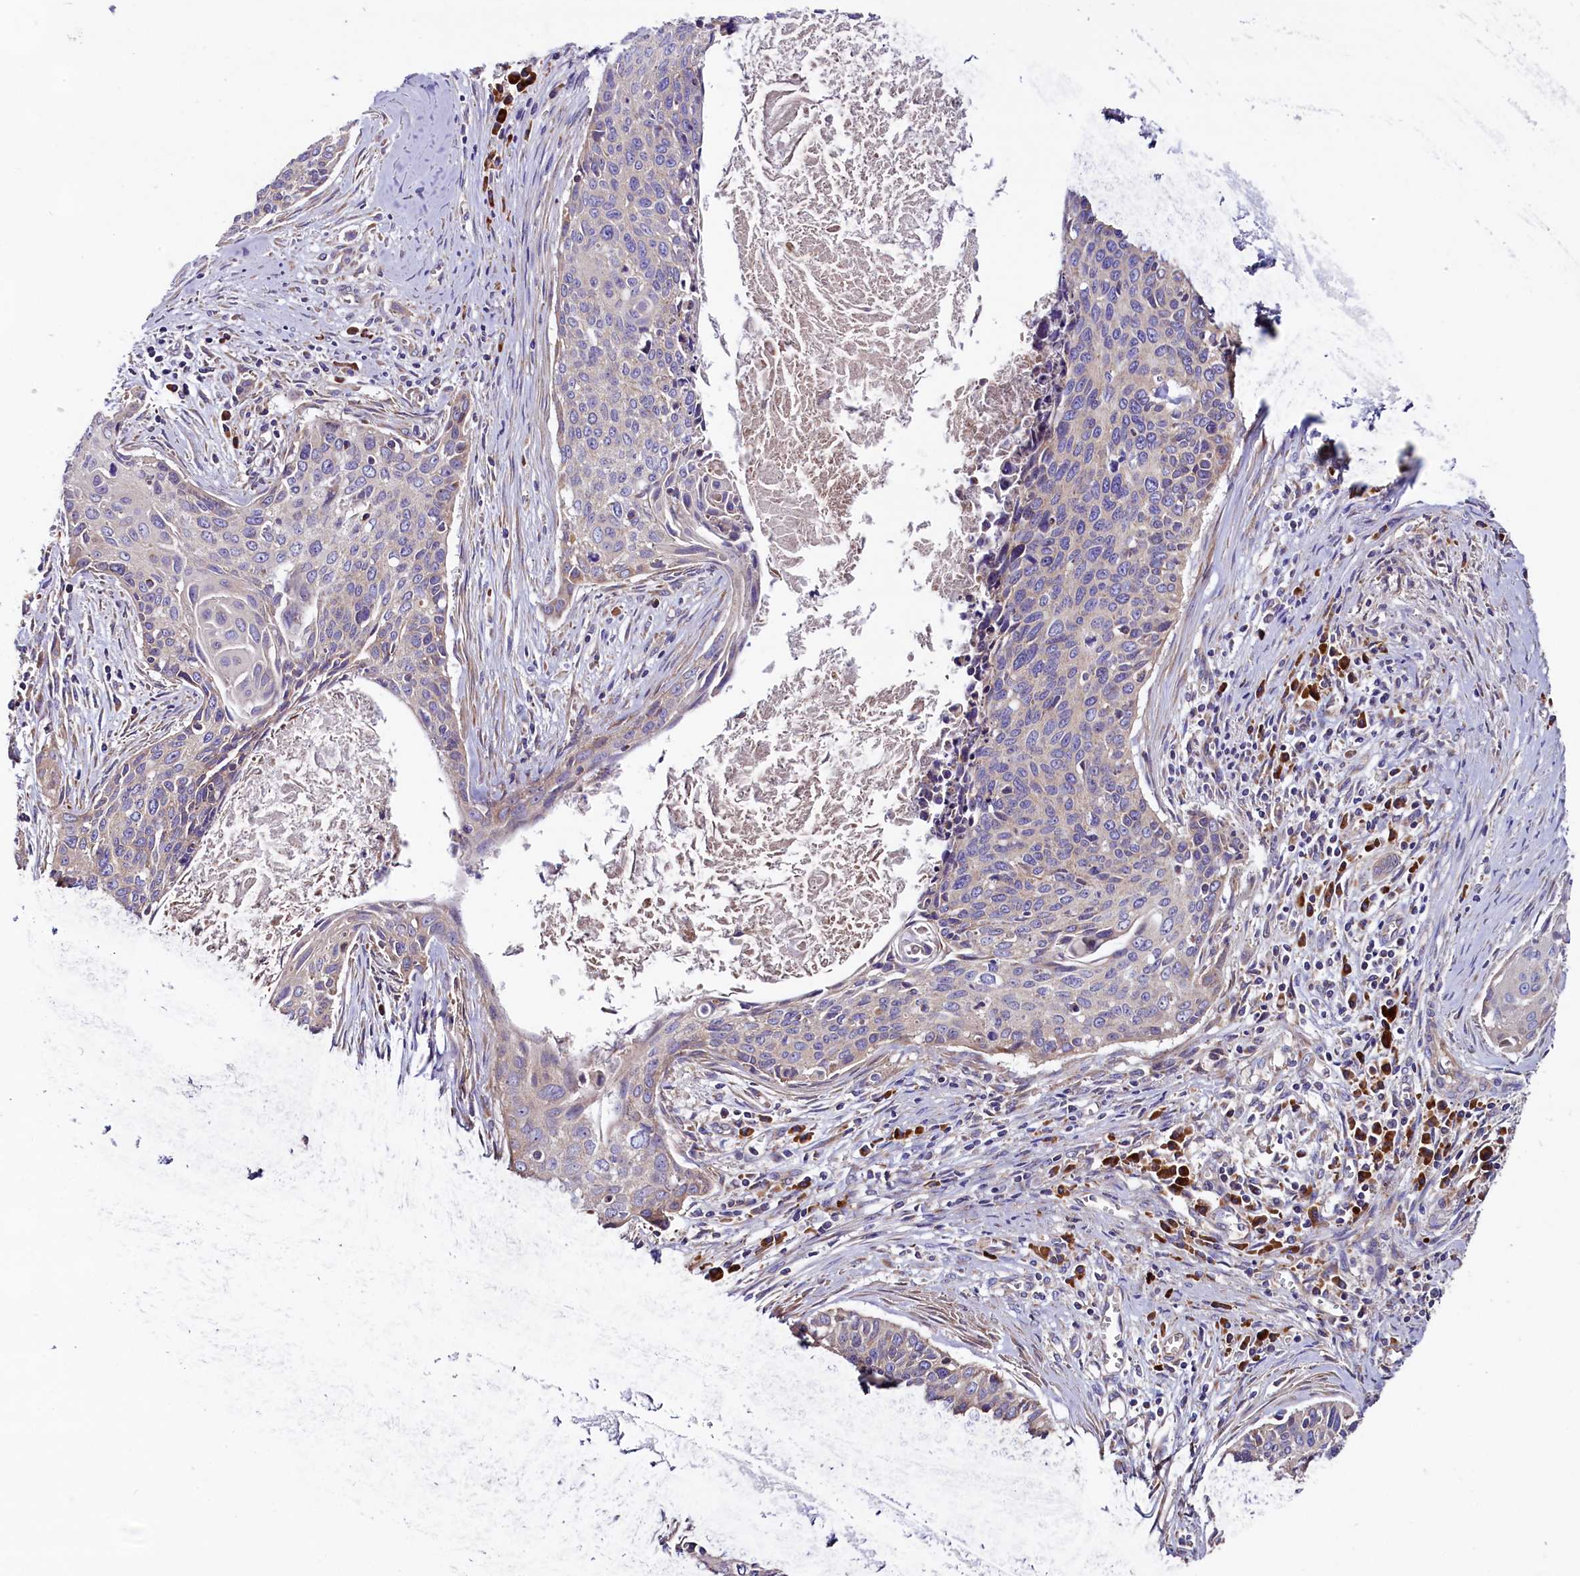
{"staining": {"intensity": "negative", "quantity": "none", "location": "none"}, "tissue": "cervical cancer", "cell_type": "Tumor cells", "image_type": "cancer", "snomed": [{"axis": "morphology", "description": "Squamous cell carcinoma, NOS"}, {"axis": "topography", "description": "Cervix"}], "caption": "High power microscopy micrograph of an immunohistochemistry (IHC) micrograph of cervical squamous cell carcinoma, revealing no significant expression in tumor cells.", "gene": "ZSWIM1", "patient": {"sex": "female", "age": 55}}